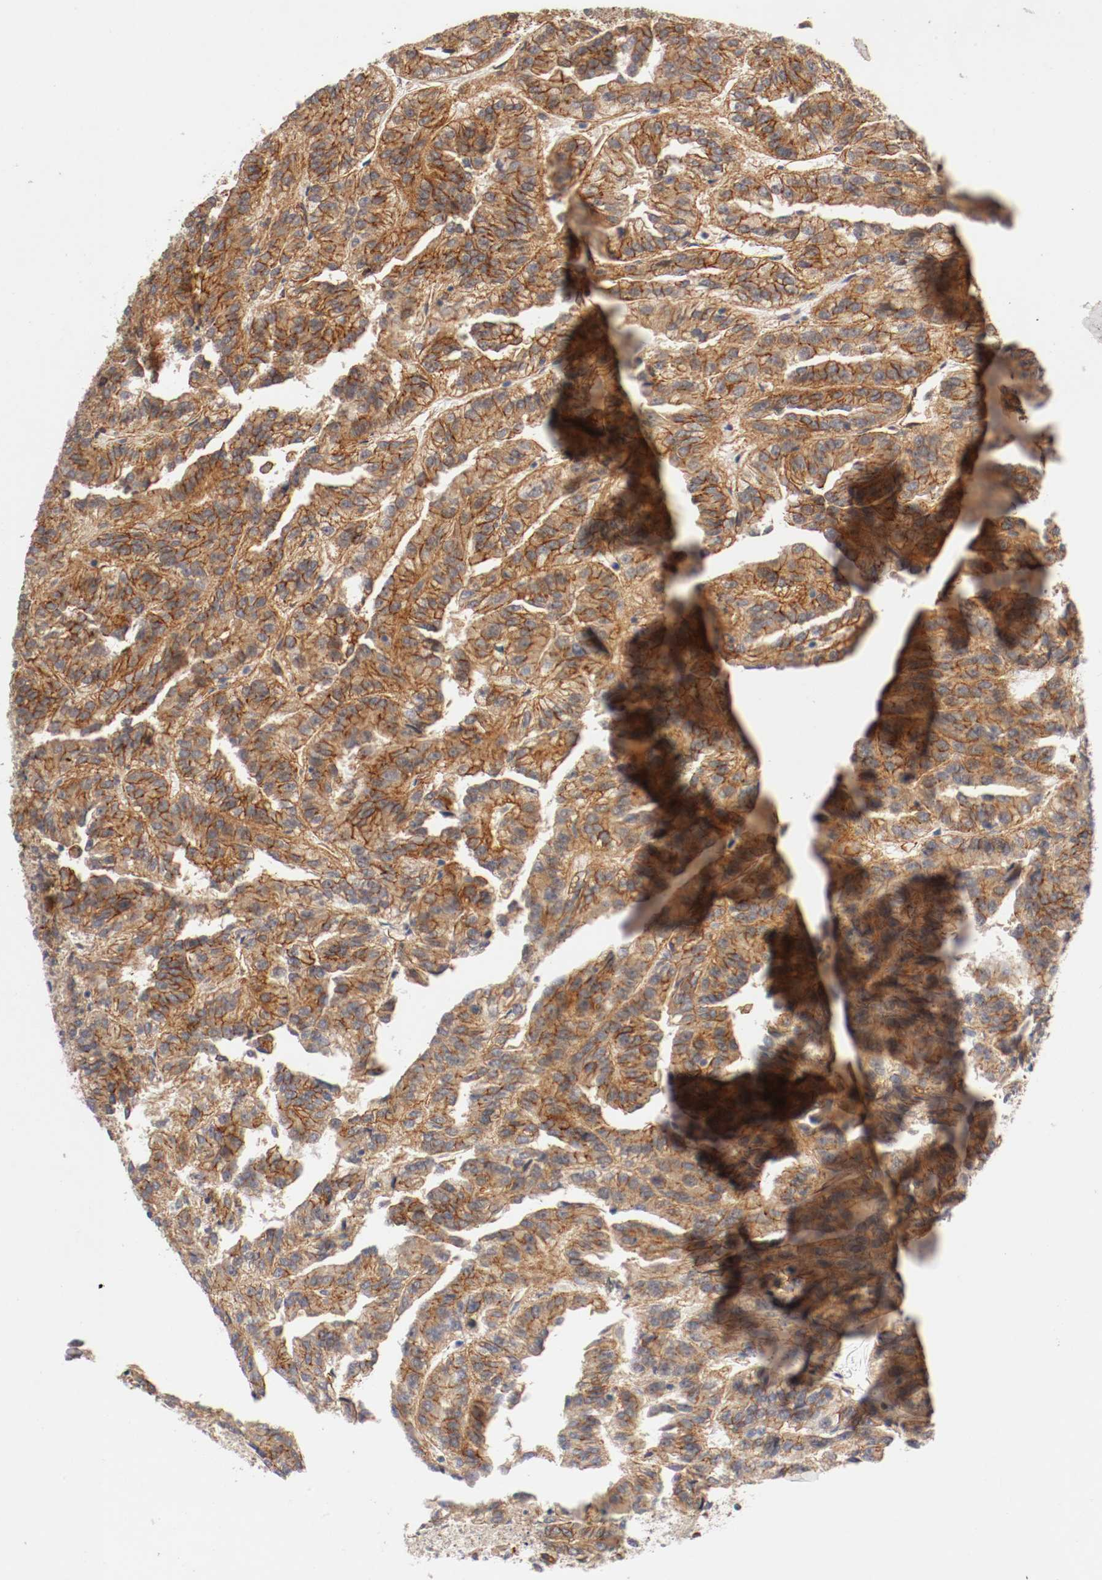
{"staining": {"intensity": "strong", "quantity": ">75%", "location": "cytoplasmic/membranous"}, "tissue": "renal cancer", "cell_type": "Tumor cells", "image_type": "cancer", "snomed": [{"axis": "morphology", "description": "Adenocarcinoma, NOS"}, {"axis": "topography", "description": "Kidney"}], "caption": "A brown stain labels strong cytoplasmic/membranous staining of a protein in human renal adenocarcinoma tumor cells. Nuclei are stained in blue.", "gene": "TYK2", "patient": {"sex": "male", "age": 46}}